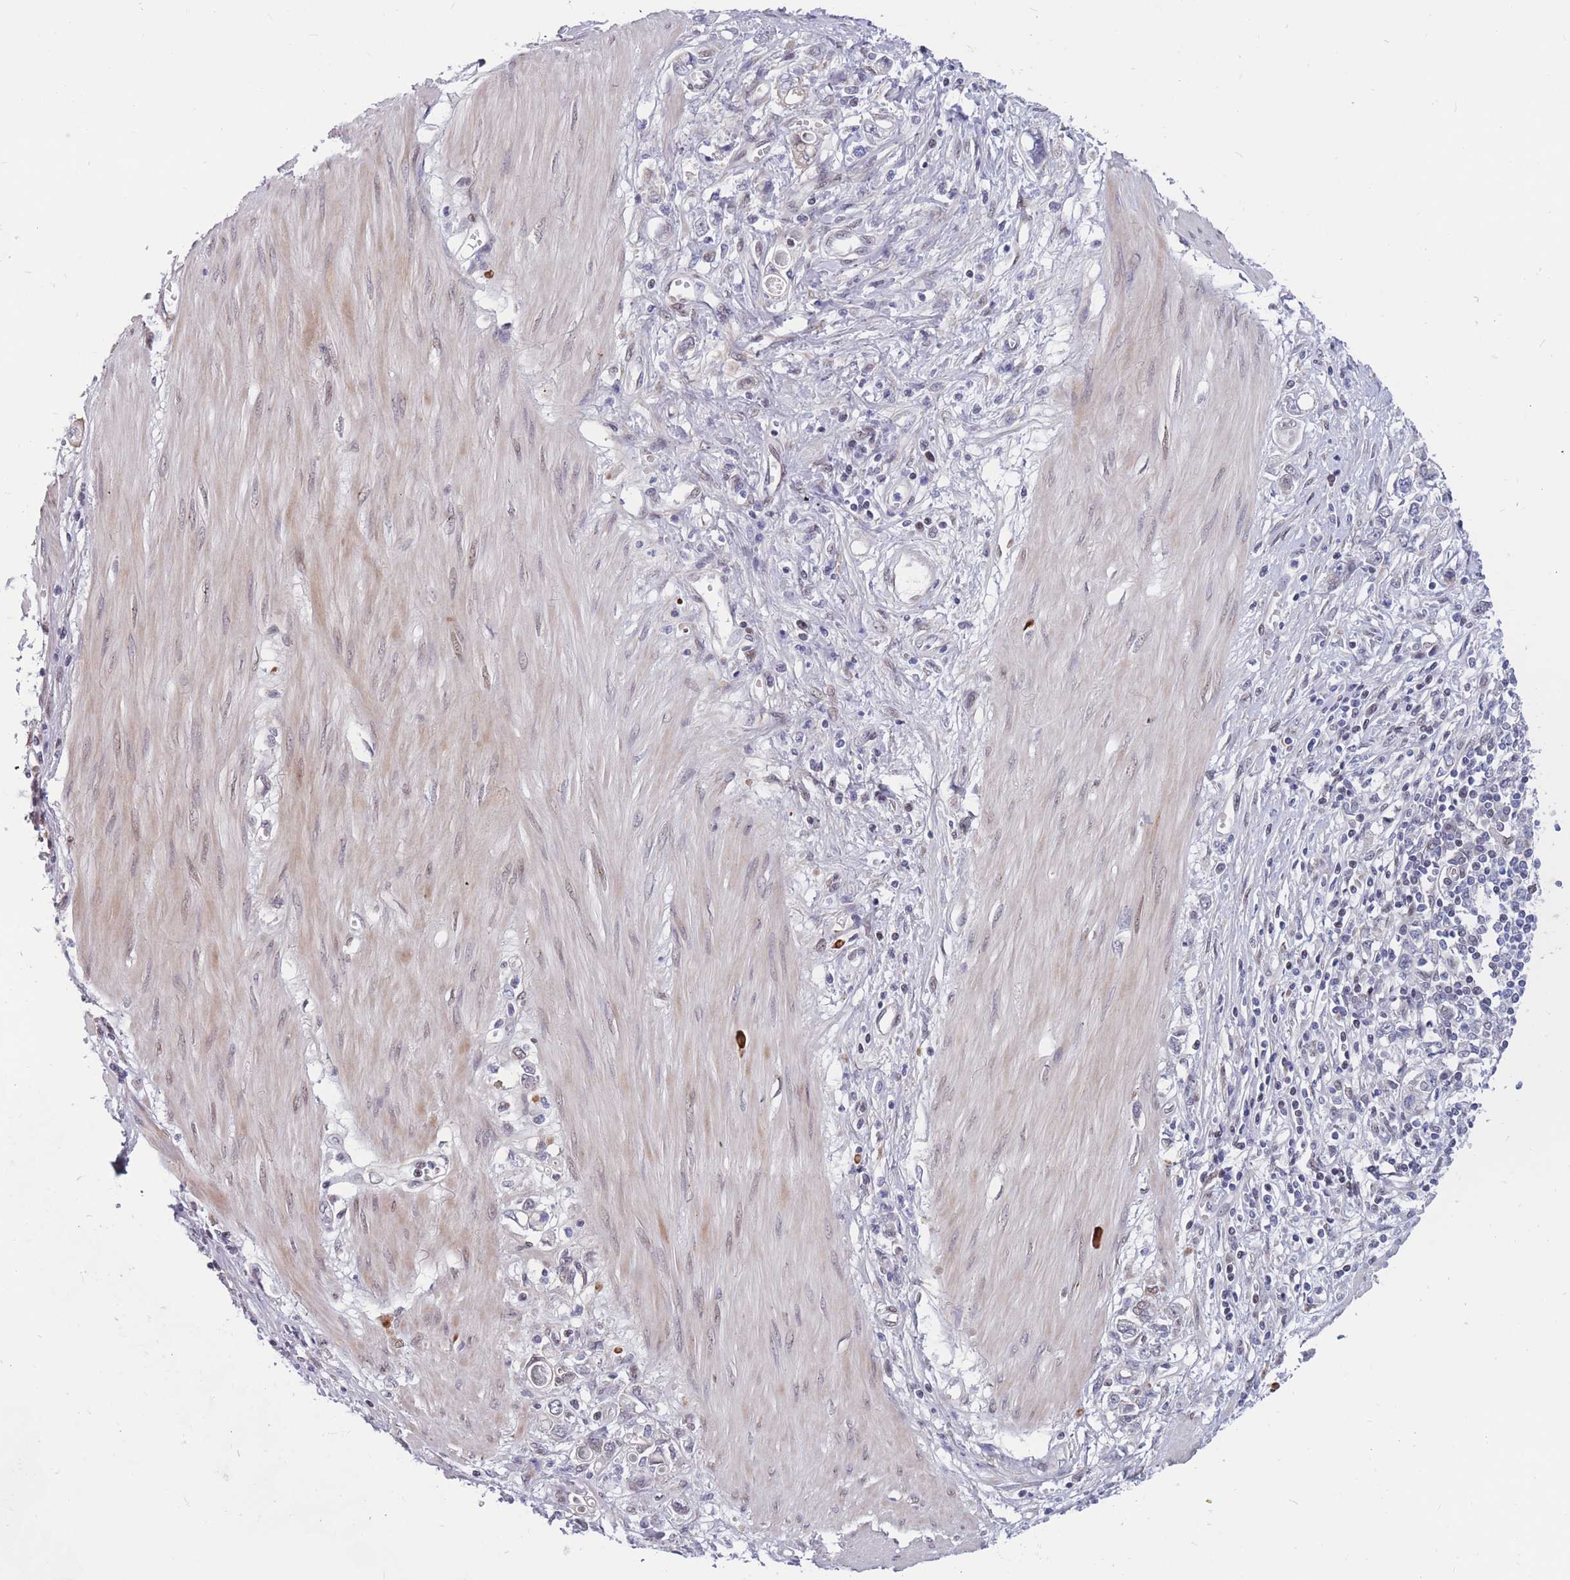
{"staining": {"intensity": "negative", "quantity": "none", "location": "none"}, "tissue": "stomach cancer", "cell_type": "Tumor cells", "image_type": "cancer", "snomed": [{"axis": "morphology", "description": "Adenocarcinoma, NOS"}, {"axis": "topography", "description": "Stomach"}], "caption": "A micrograph of adenocarcinoma (stomach) stained for a protein exhibits no brown staining in tumor cells.", "gene": "BCL9L", "patient": {"sex": "female", "age": 76}}